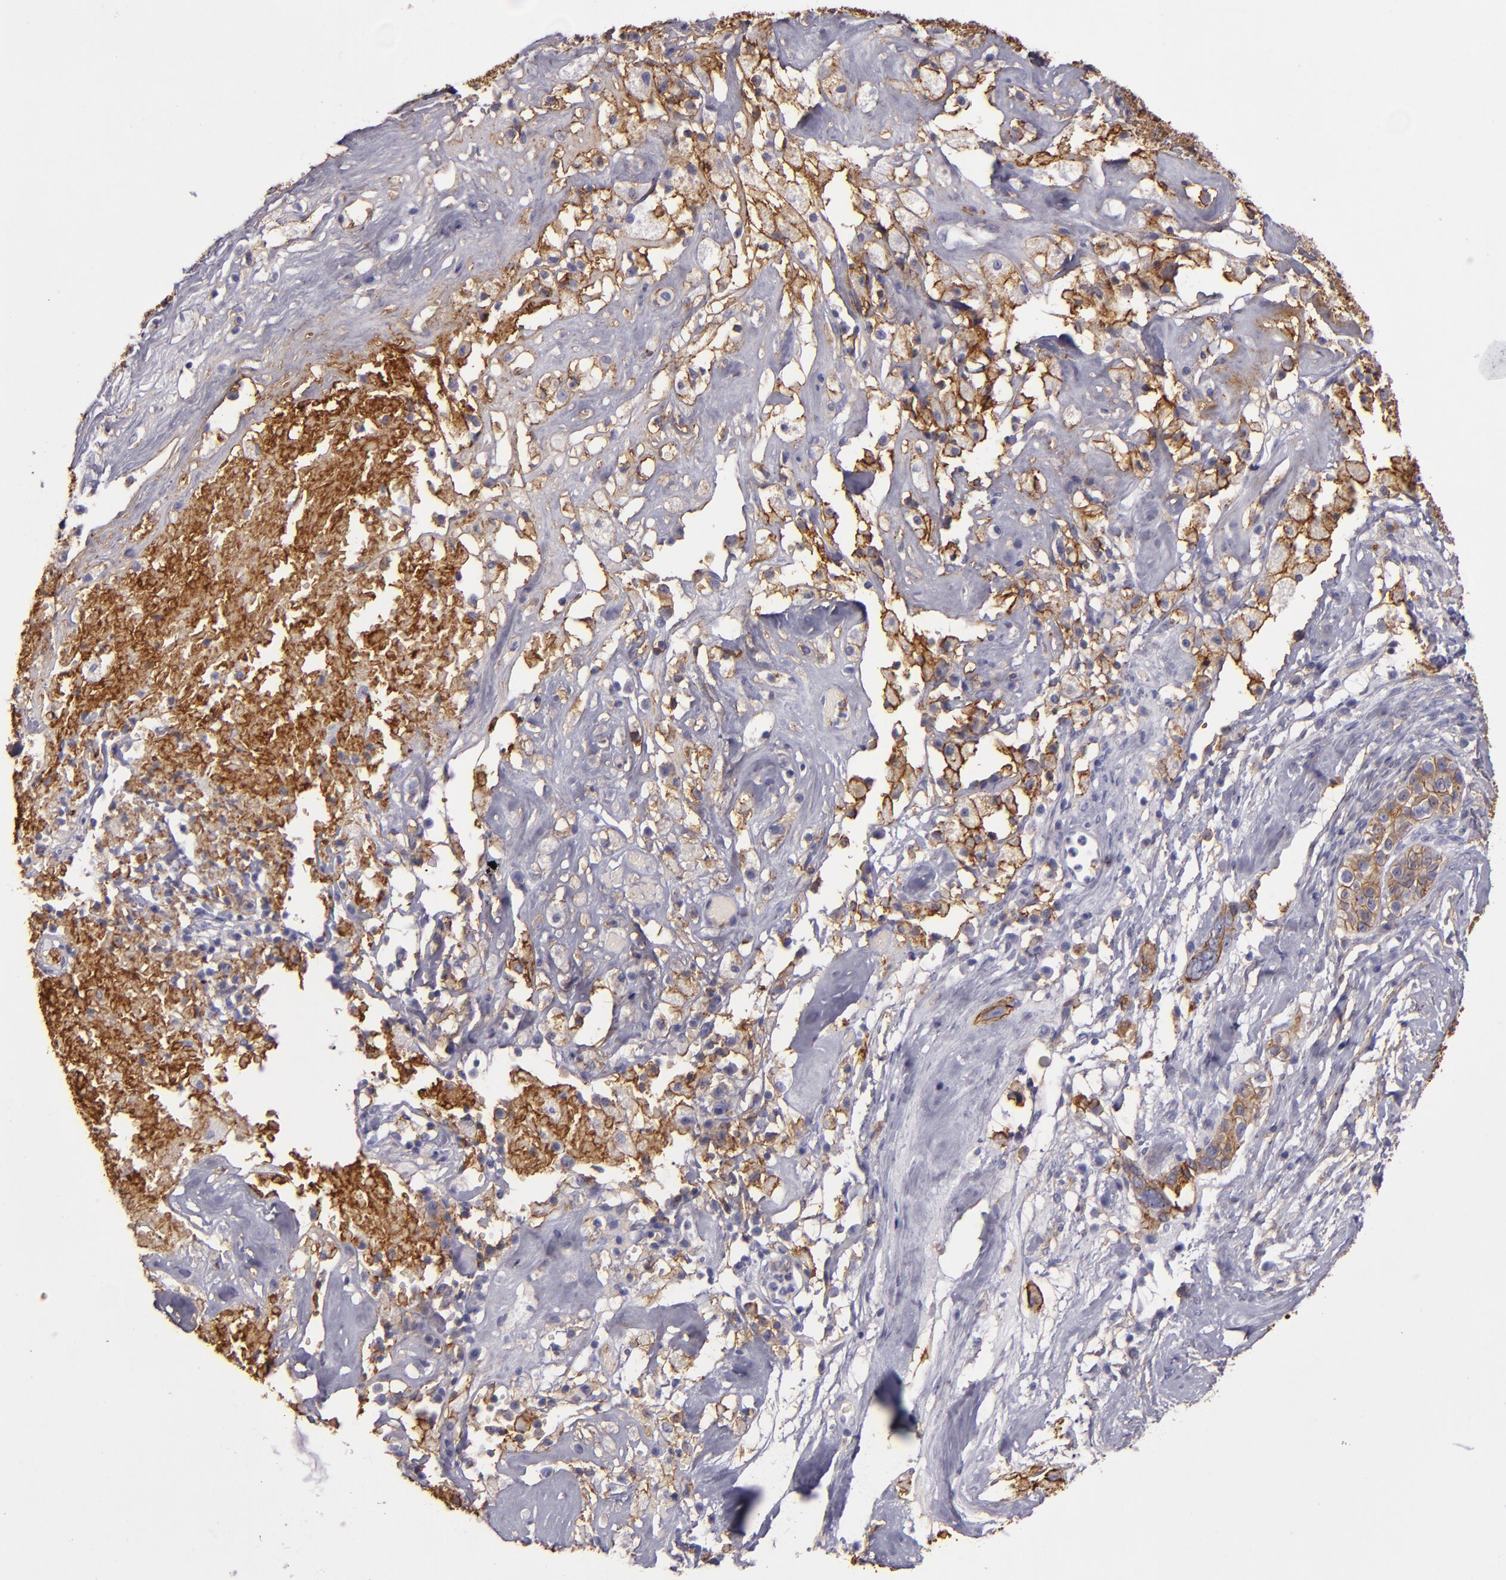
{"staining": {"intensity": "strong", "quantity": ">75%", "location": "cytoplasmic/membranous"}, "tissue": "ovarian cancer", "cell_type": "Tumor cells", "image_type": "cancer", "snomed": [{"axis": "morphology", "description": "Normal tissue, NOS"}, {"axis": "morphology", "description": "Cystadenocarcinoma, serous, NOS"}, {"axis": "topography", "description": "Ovary"}], "caption": "Human serous cystadenocarcinoma (ovarian) stained with a protein marker reveals strong staining in tumor cells.", "gene": "CD9", "patient": {"sex": "female", "age": 62}}